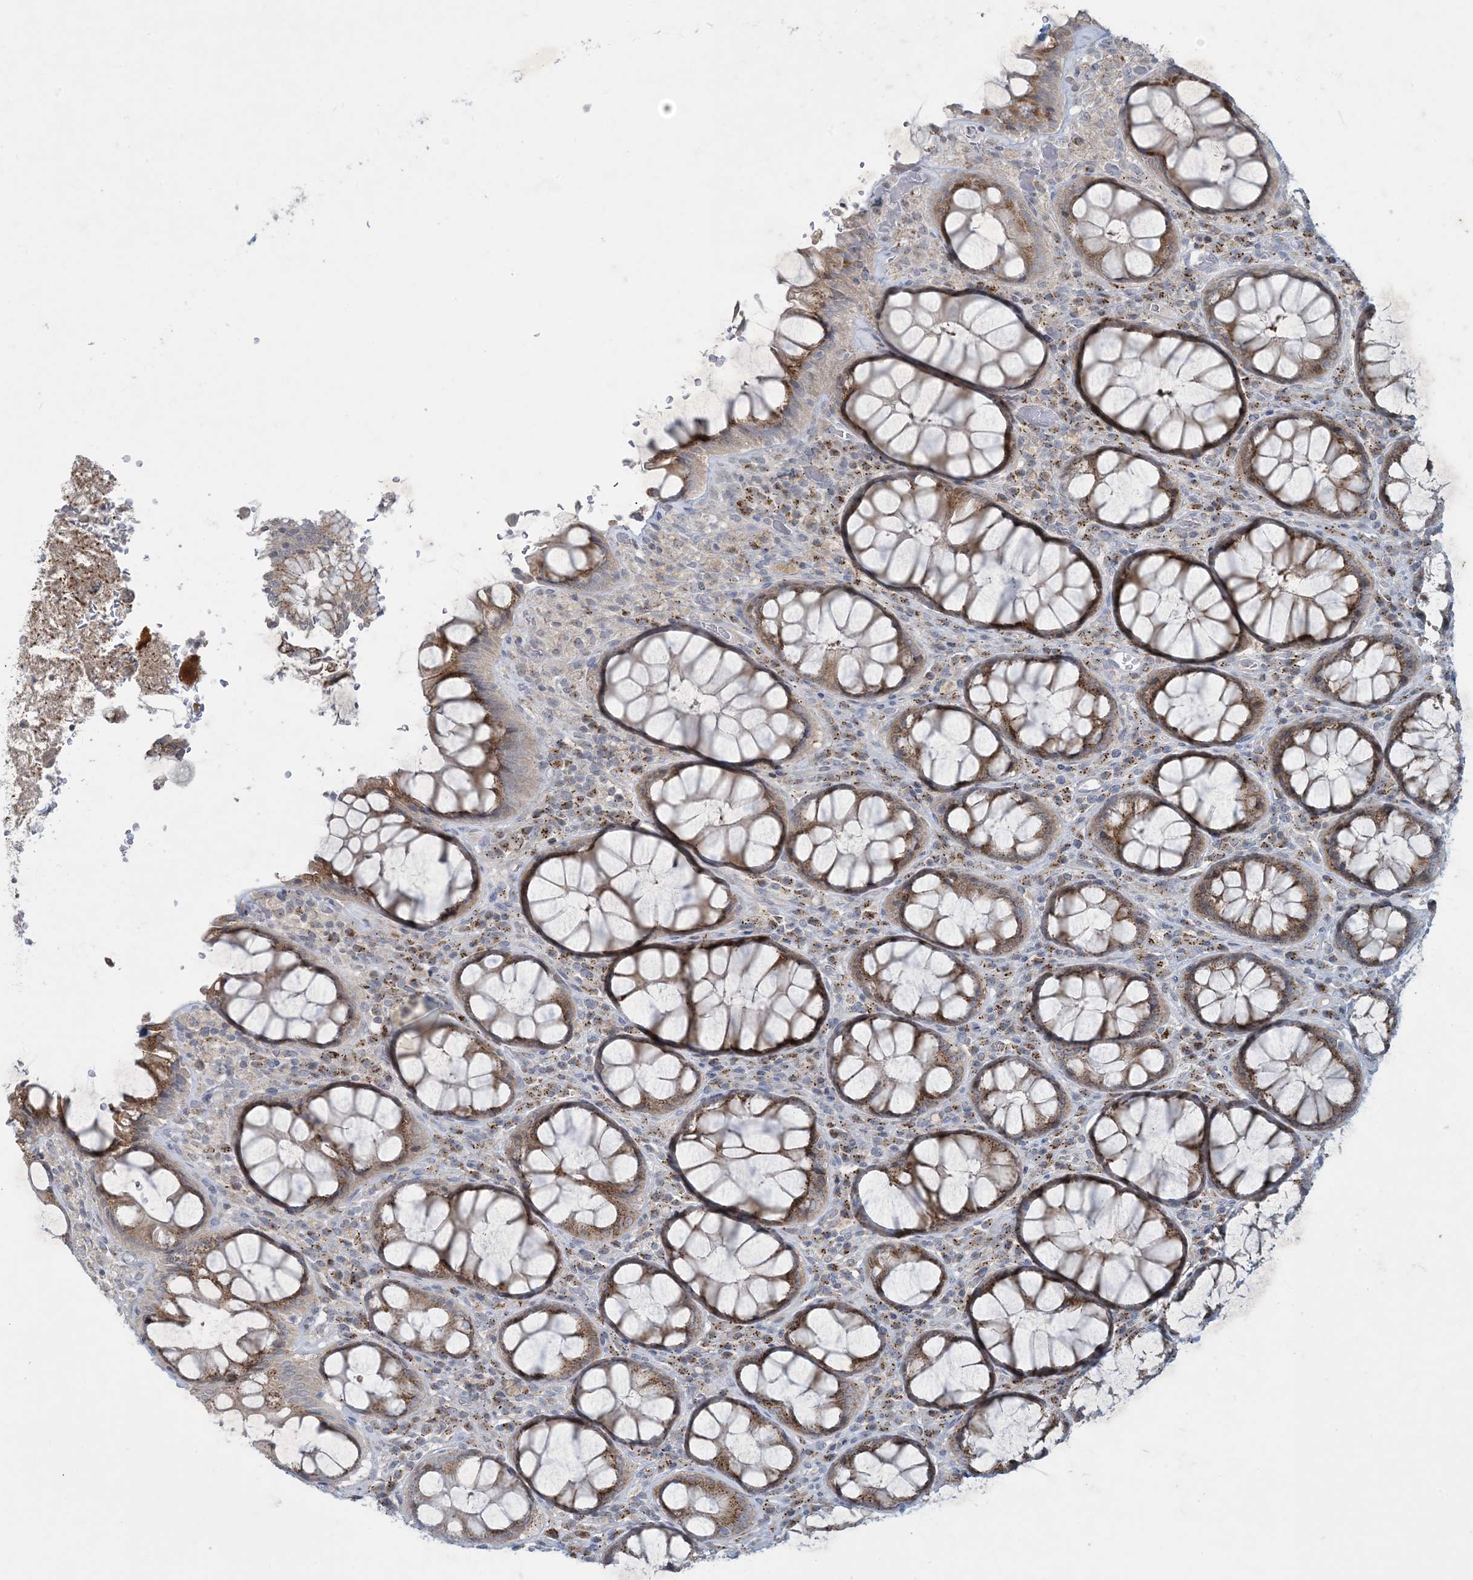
{"staining": {"intensity": "moderate", "quantity": ">75%", "location": "cytoplasmic/membranous"}, "tissue": "rectum", "cell_type": "Glandular cells", "image_type": "normal", "snomed": [{"axis": "morphology", "description": "Normal tissue, NOS"}, {"axis": "topography", "description": "Rectum"}], "caption": "DAB immunohistochemical staining of unremarkable human rectum exhibits moderate cytoplasmic/membranous protein positivity in about >75% of glandular cells.", "gene": "CCDC14", "patient": {"sex": "male", "age": 64}}